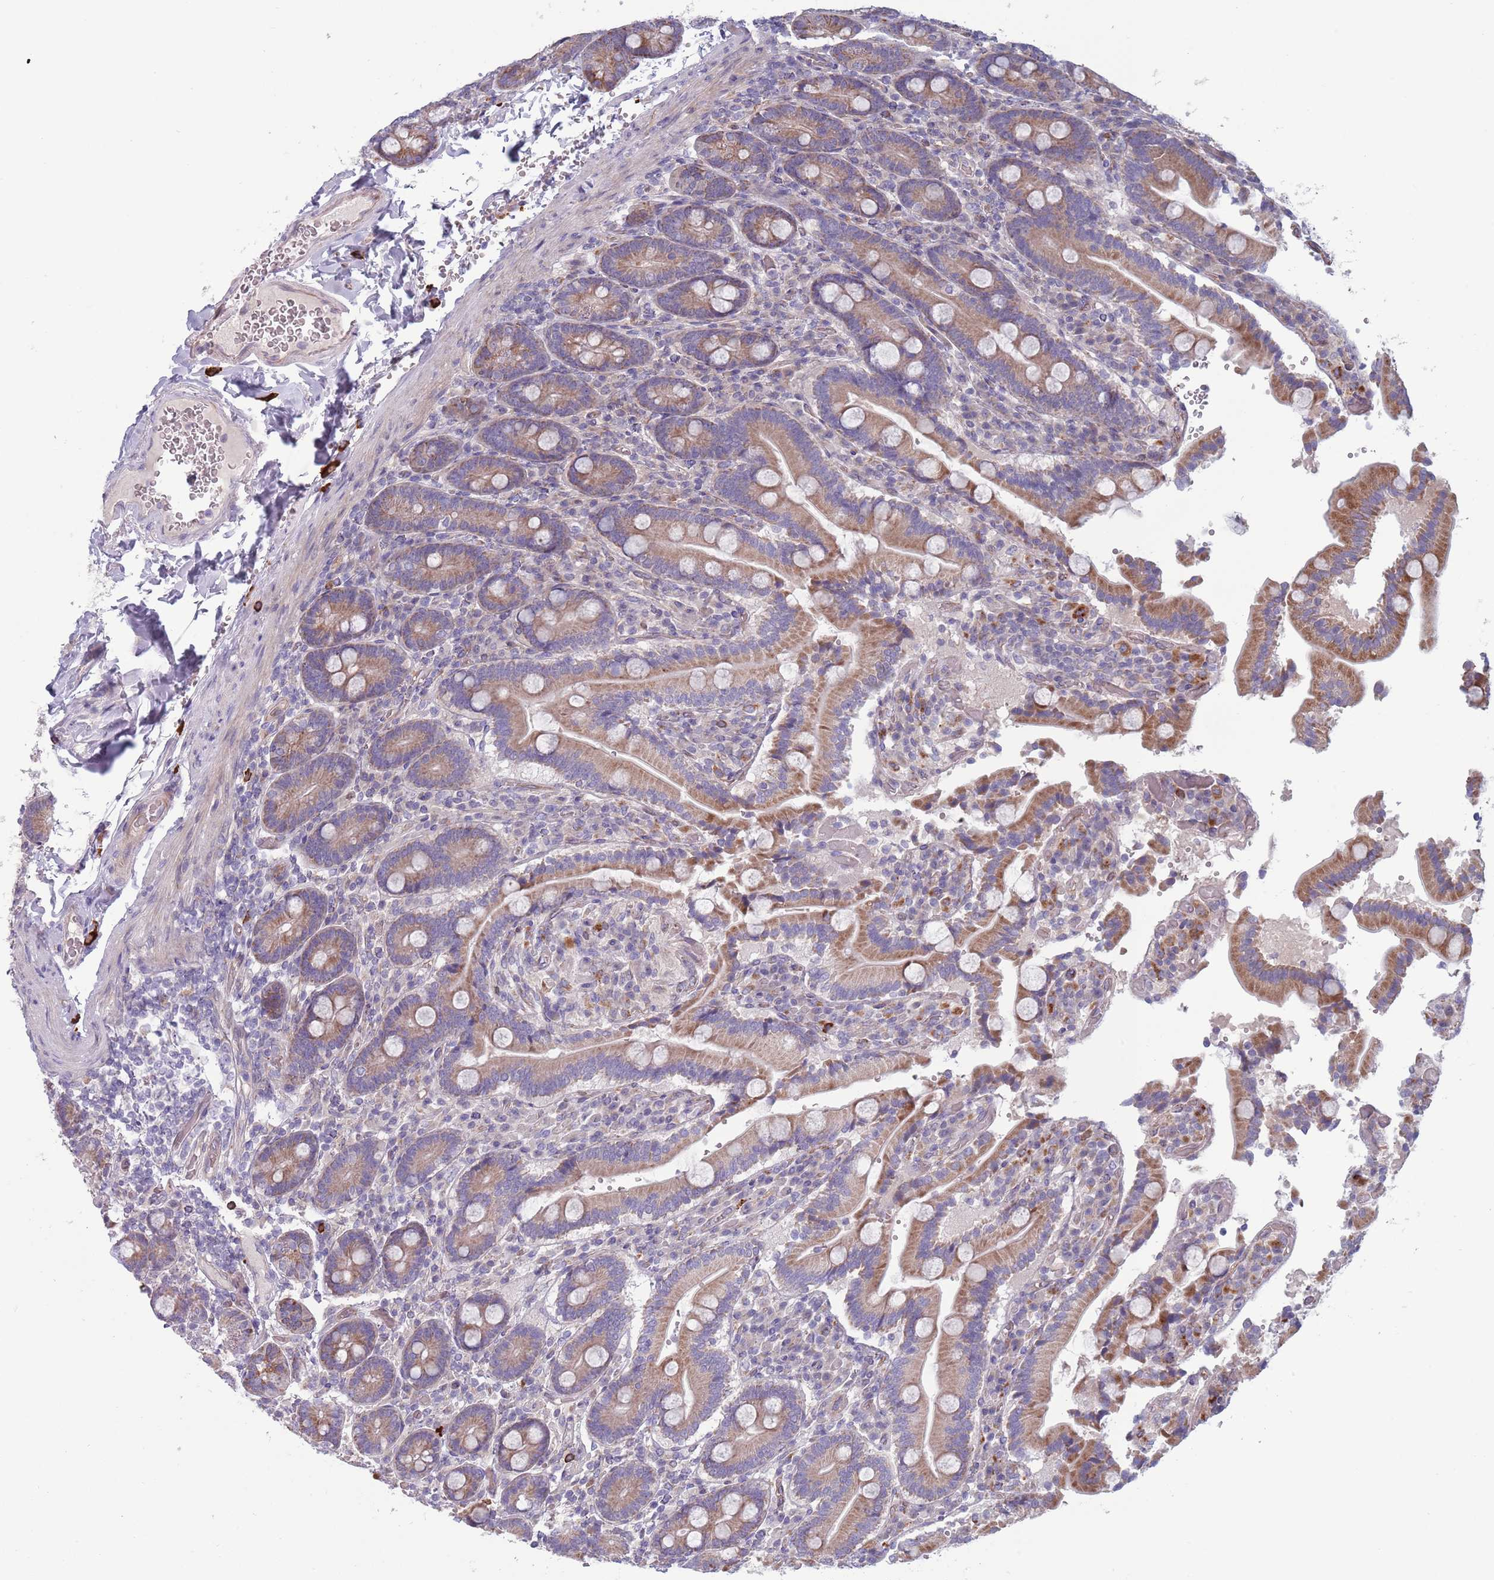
{"staining": {"intensity": "moderate", "quantity": ">75%", "location": "cytoplasmic/membranous"}, "tissue": "duodenum", "cell_type": "Glandular cells", "image_type": "normal", "snomed": [{"axis": "morphology", "description": "Normal tissue, NOS"}, {"axis": "topography", "description": "Duodenum"}], "caption": "A medium amount of moderate cytoplasmic/membranous expression is identified in approximately >75% of glandular cells in benign duodenum.", "gene": "TYW1B", "patient": {"sex": "female", "age": 62}}